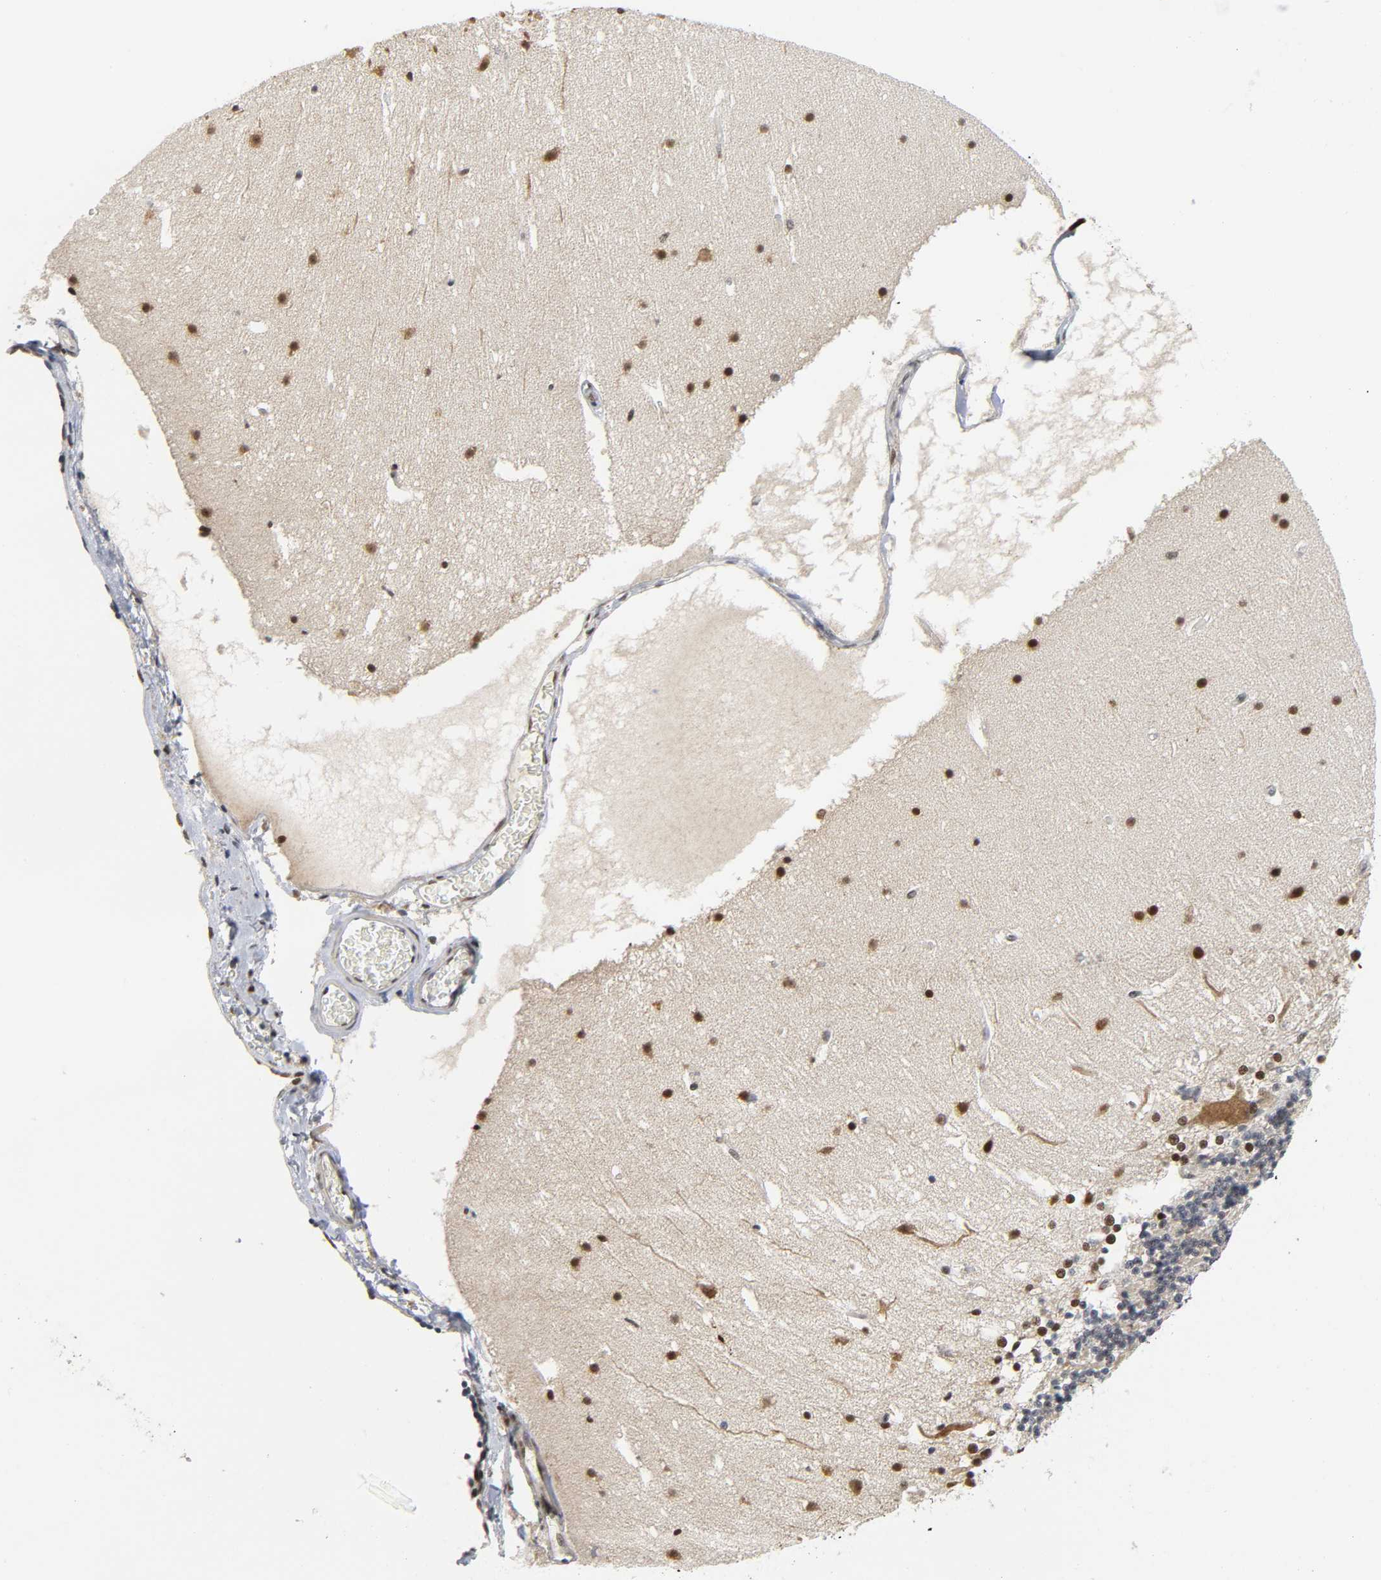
{"staining": {"intensity": "moderate", "quantity": "<25%", "location": "nuclear"}, "tissue": "cerebellum", "cell_type": "Cells in granular layer", "image_type": "normal", "snomed": [{"axis": "morphology", "description": "Normal tissue, NOS"}, {"axis": "topography", "description": "Cerebellum"}], "caption": "DAB (3,3'-diaminobenzidine) immunohistochemical staining of unremarkable cerebellum exhibits moderate nuclear protein staining in about <25% of cells in granular layer. (brown staining indicates protein expression, while blue staining denotes nuclei).", "gene": "KAT2B", "patient": {"sex": "female", "age": 19}}